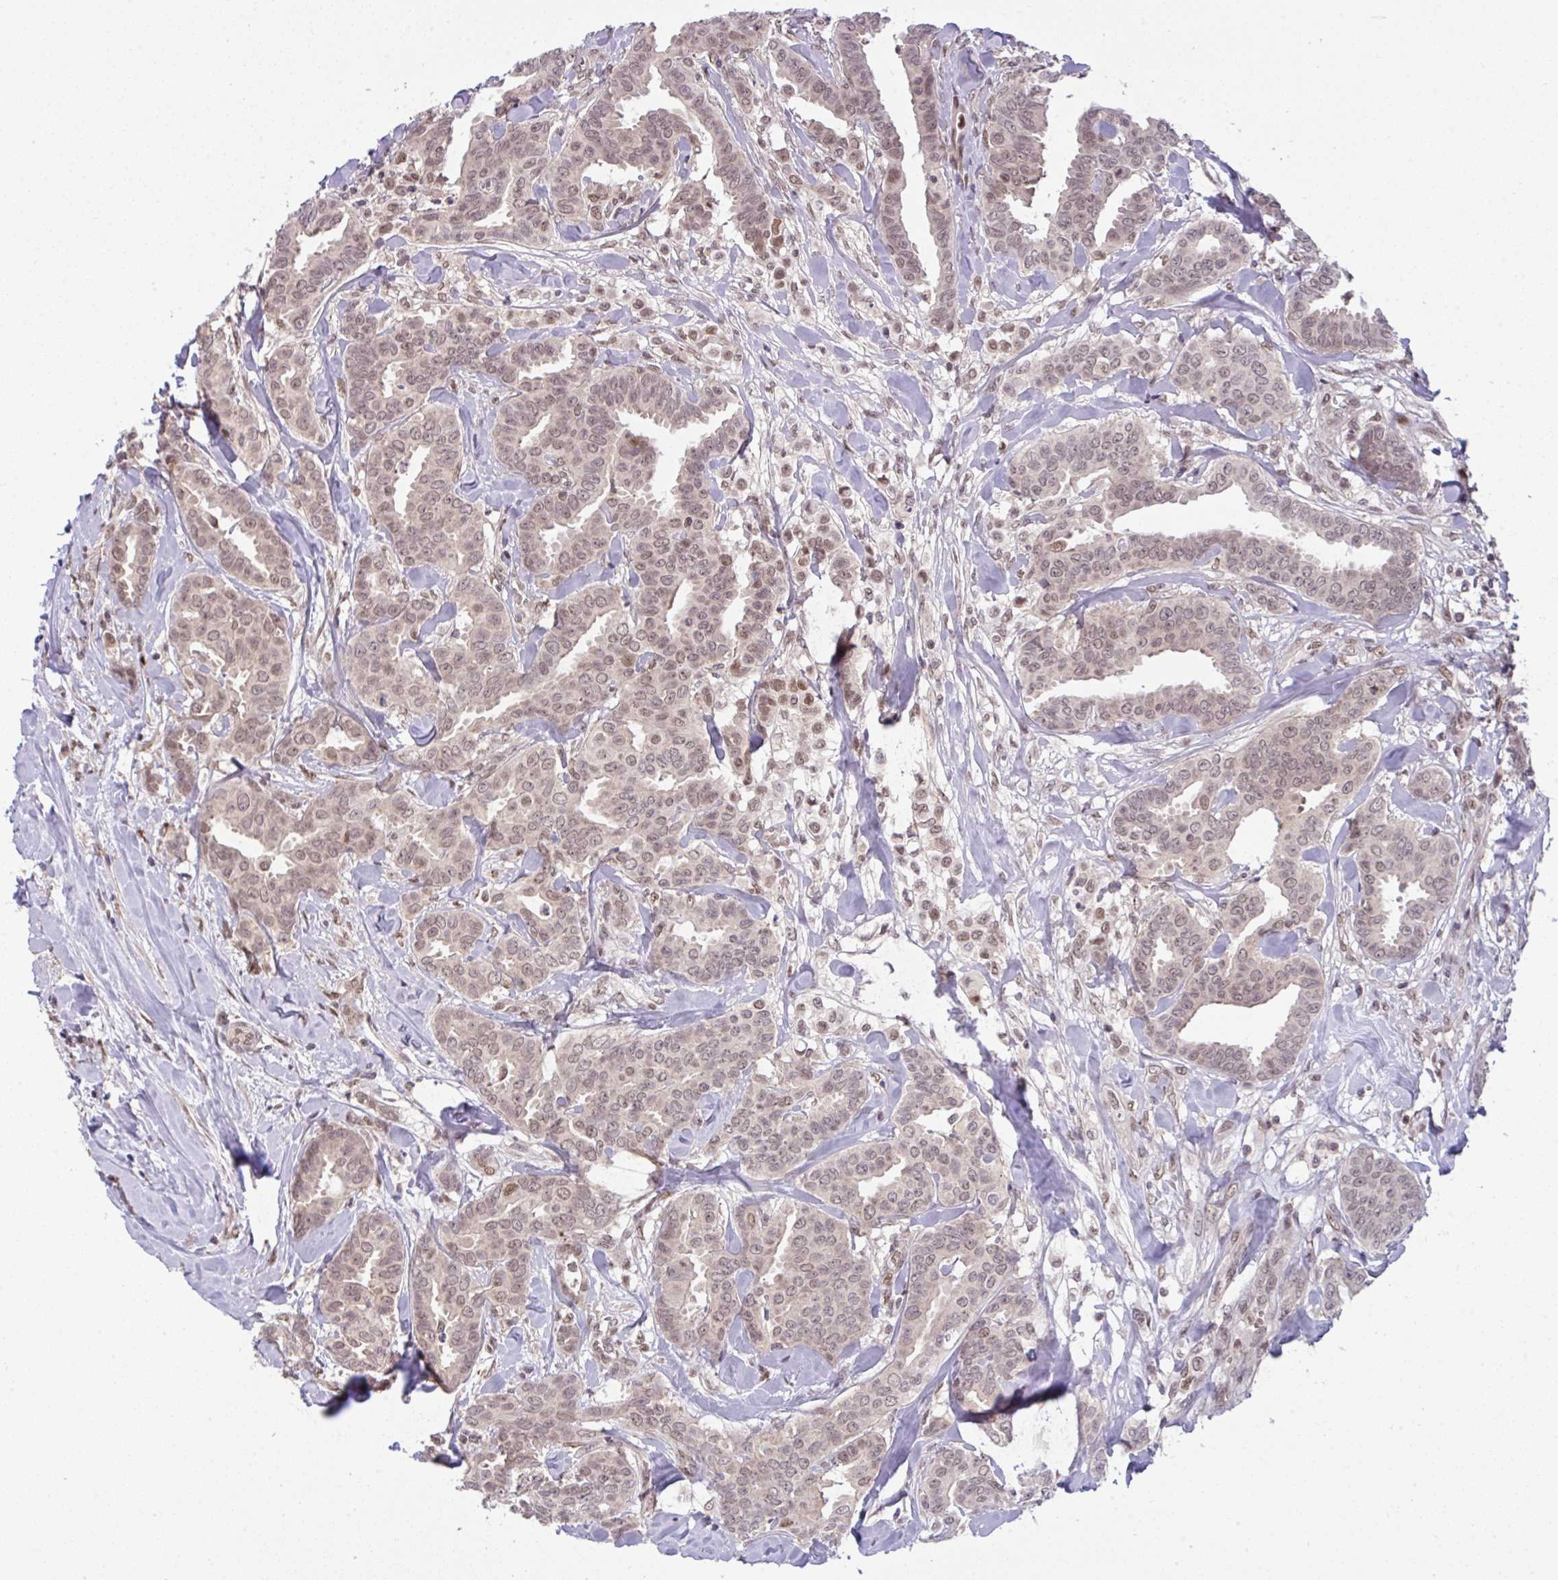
{"staining": {"intensity": "moderate", "quantity": ">75%", "location": "nuclear"}, "tissue": "breast cancer", "cell_type": "Tumor cells", "image_type": "cancer", "snomed": [{"axis": "morphology", "description": "Duct carcinoma"}, {"axis": "topography", "description": "Breast"}], "caption": "There is medium levels of moderate nuclear positivity in tumor cells of breast cancer (invasive ductal carcinoma), as demonstrated by immunohistochemical staining (brown color).", "gene": "KLF2", "patient": {"sex": "female", "age": 45}}